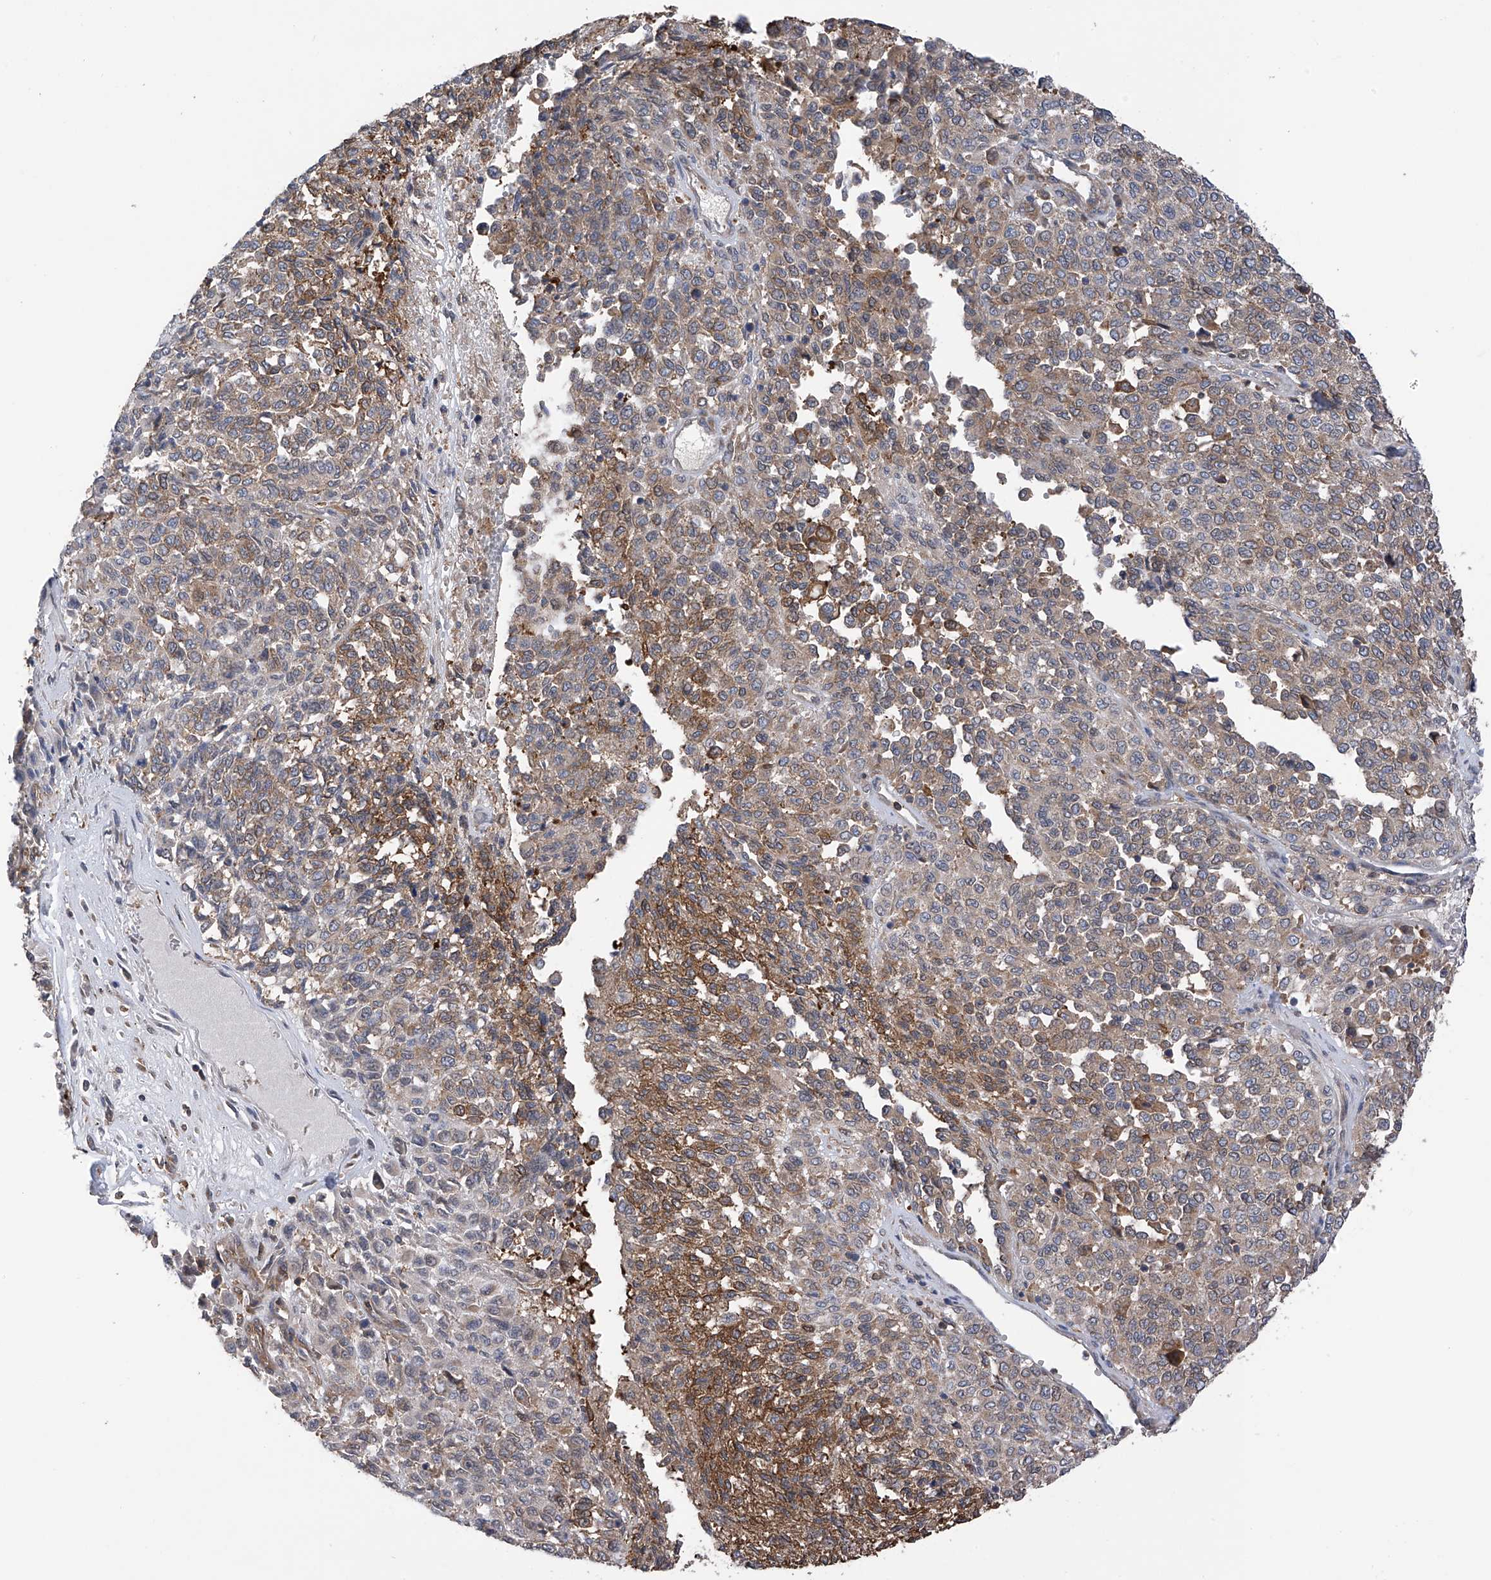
{"staining": {"intensity": "weak", "quantity": ">75%", "location": "cytoplasmic/membranous"}, "tissue": "melanoma", "cell_type": "Tumor cells", "image_type": "cancer", "snomed": [{"axis": "morphology", "description": "Malignant melanoma, Metastatic site"}, {"axis": "topography", "description": "Pancreas"}], "caption": "Immunohistochemistry (IHC) histopathology image of human malignant melanoma (metastatic site) stained for a protein (brown), which reveals low levels of weak cytoplasmic/membranous staining in about >75% of tumor cells.", "gene": "CHPF", "patient": {"sex": "female", "age": 30}}